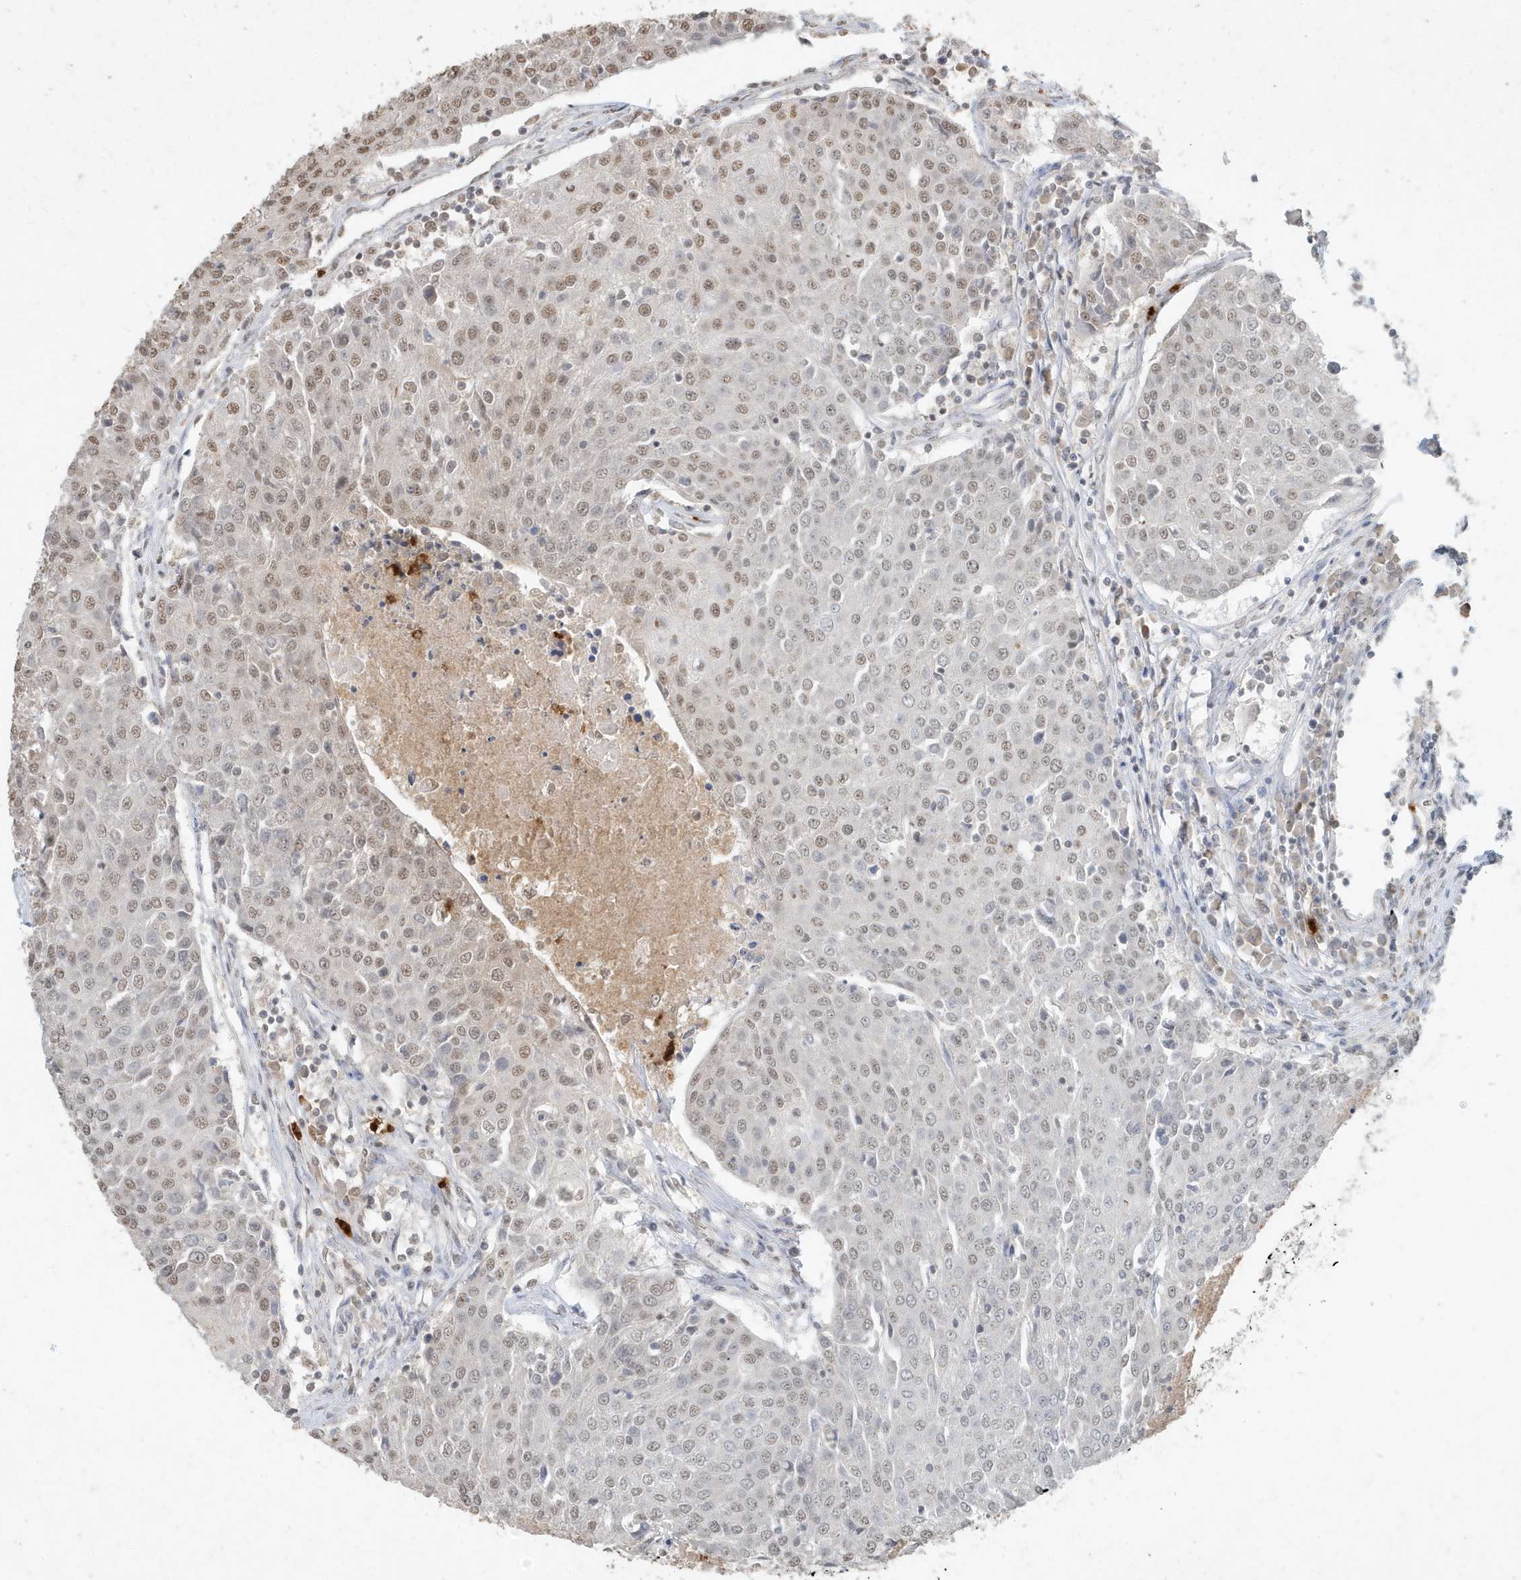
{"staining": {"intensity": "weak", "quantity": "25%-75%", "location": "nuclear"}, "tissue": "urothelial cancer", "cell_type": "Tumor cells", "image_type": "cancer", "snomed": [{"axis": "morphology", "description": "Urothelial carcinoma, High grade"}, {"axis": "topography", "description": "Urinary bladder"}], "caption": "Urothelial carcinoma (high-grade) was stained to show a protein in brown. There is low levels of weak nuclear expression in about 25%-75% of tumor cells. Using DAB (3,3'-diaminobenzidine) (brown) and hematoxylin (blue) stains, captured at high magnification using brightfield microscopy.", "gene": "DEFA1", "patient": {"sex": "female", "age": 85}}